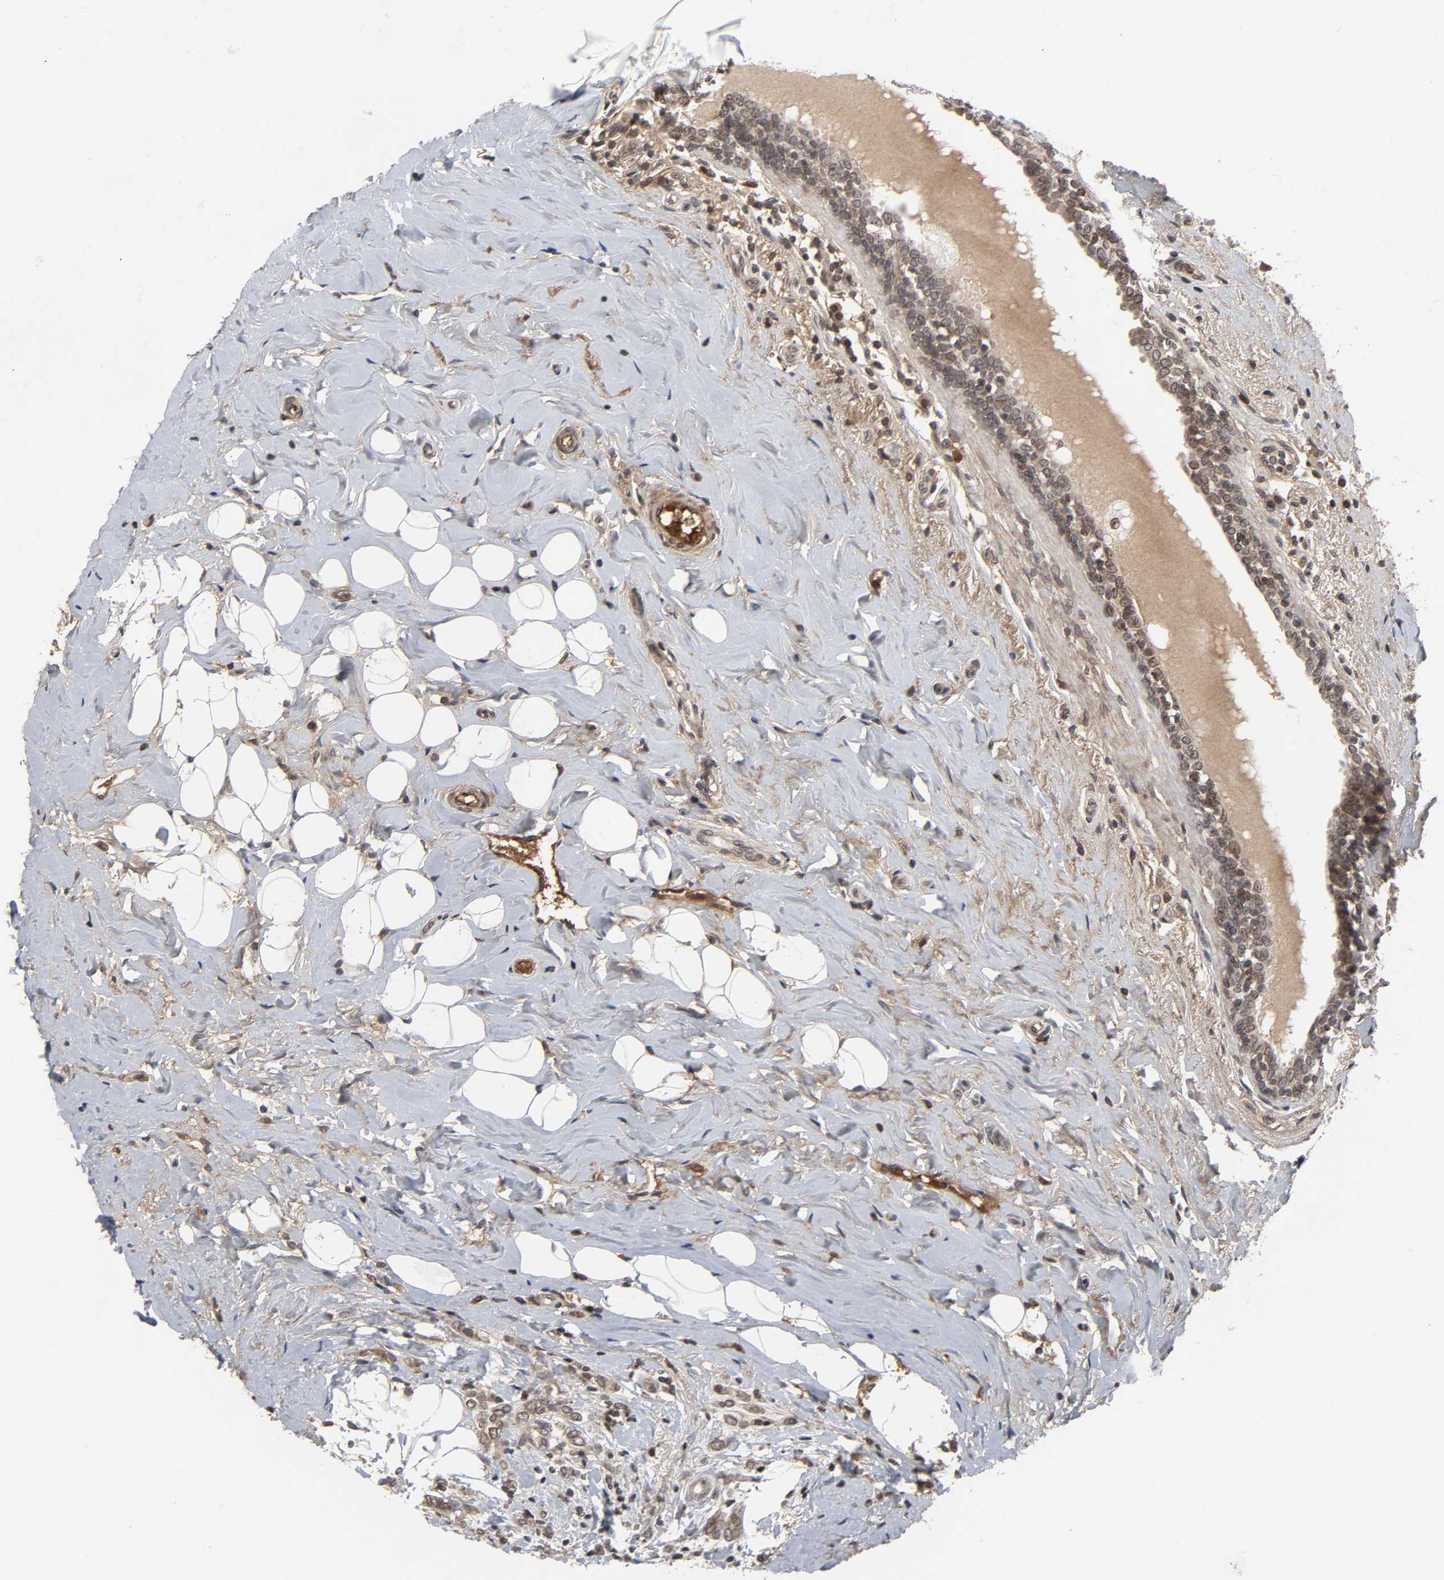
{"staining": {"intensity": "moderate", "quantity": ">75%", "location": "cytoplasmic/membranous,nuclear"}, "tissue": "breast cancer", "cell_type": "Tumor cells", "image_type": "cancer", "snomed": [{"axis": "morphology", "description": "Normal tissue, NOS"}, {"axis": "morphology", "description": "Lobular carcinoma"}, {"axis": "topography", "description": "Breast"}], "caption": "Lobular carcinoma (breast) tissue demonstrates moderate cytoplasmic/membranous and nuclear positivity in approximately >75% of tumor cells, visualized by immunohistochemistry.", "gene": "CPN2", "patient": {"sex": "female", "age": 47}}